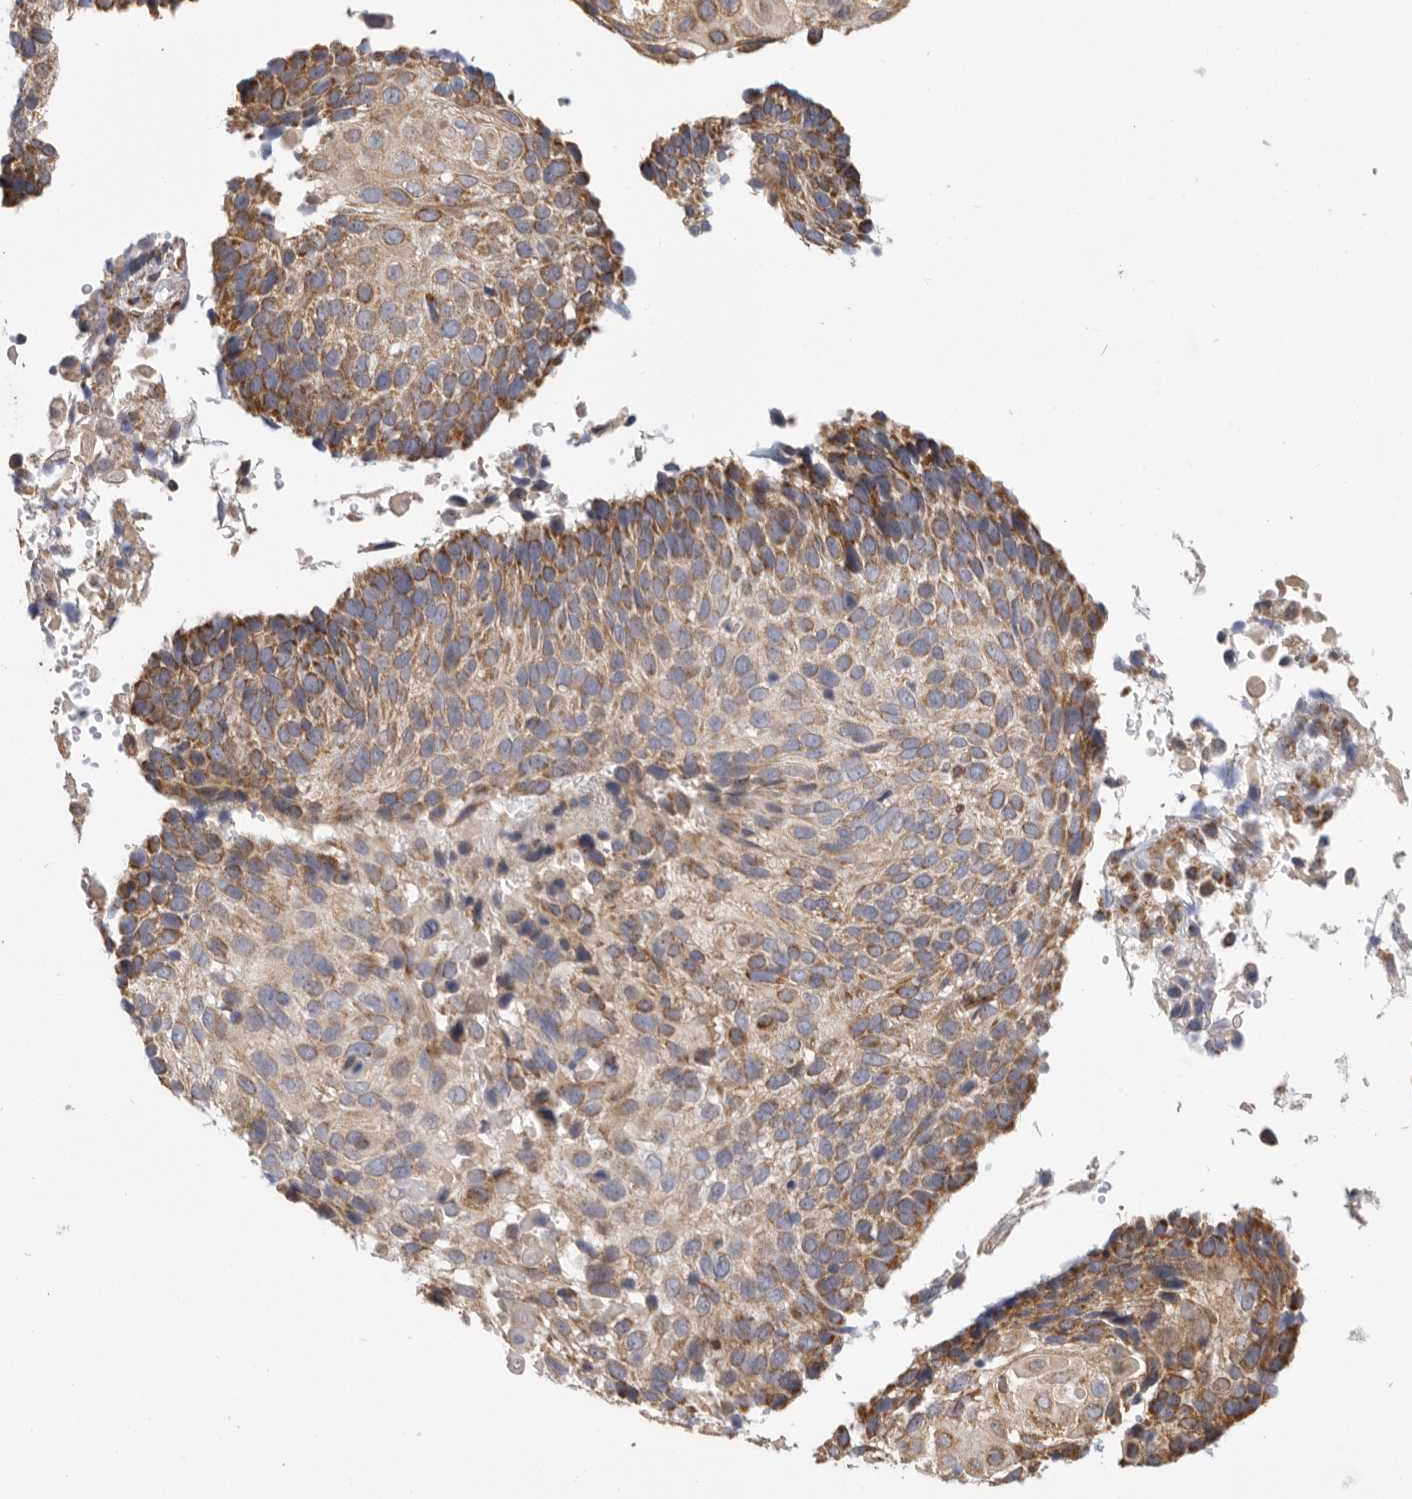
{"staining": {"intensity": "moderate", "quantity": "25%-75%", "location": "cytoplasmic/membranous"}, "tissue": "cervical cancer", "cell_type": "Tumor cells", "image_type": "cancer", "snomed": [{"axis": "morphology", "description": "Squamous cell carcinoma, NOS"}, {"axis": "topography", "description": "Cervix"}], "caption": "This image demonstrates immunohistochemistry (IHC) staining of squamous cell carcinoma (cervical), with medium moderate cytoplasmic/membranous expression in approximately 25%-75% of tumor cells.", "gene": "MTFR1L", "patient": {"sex": "female", "age": 74}}